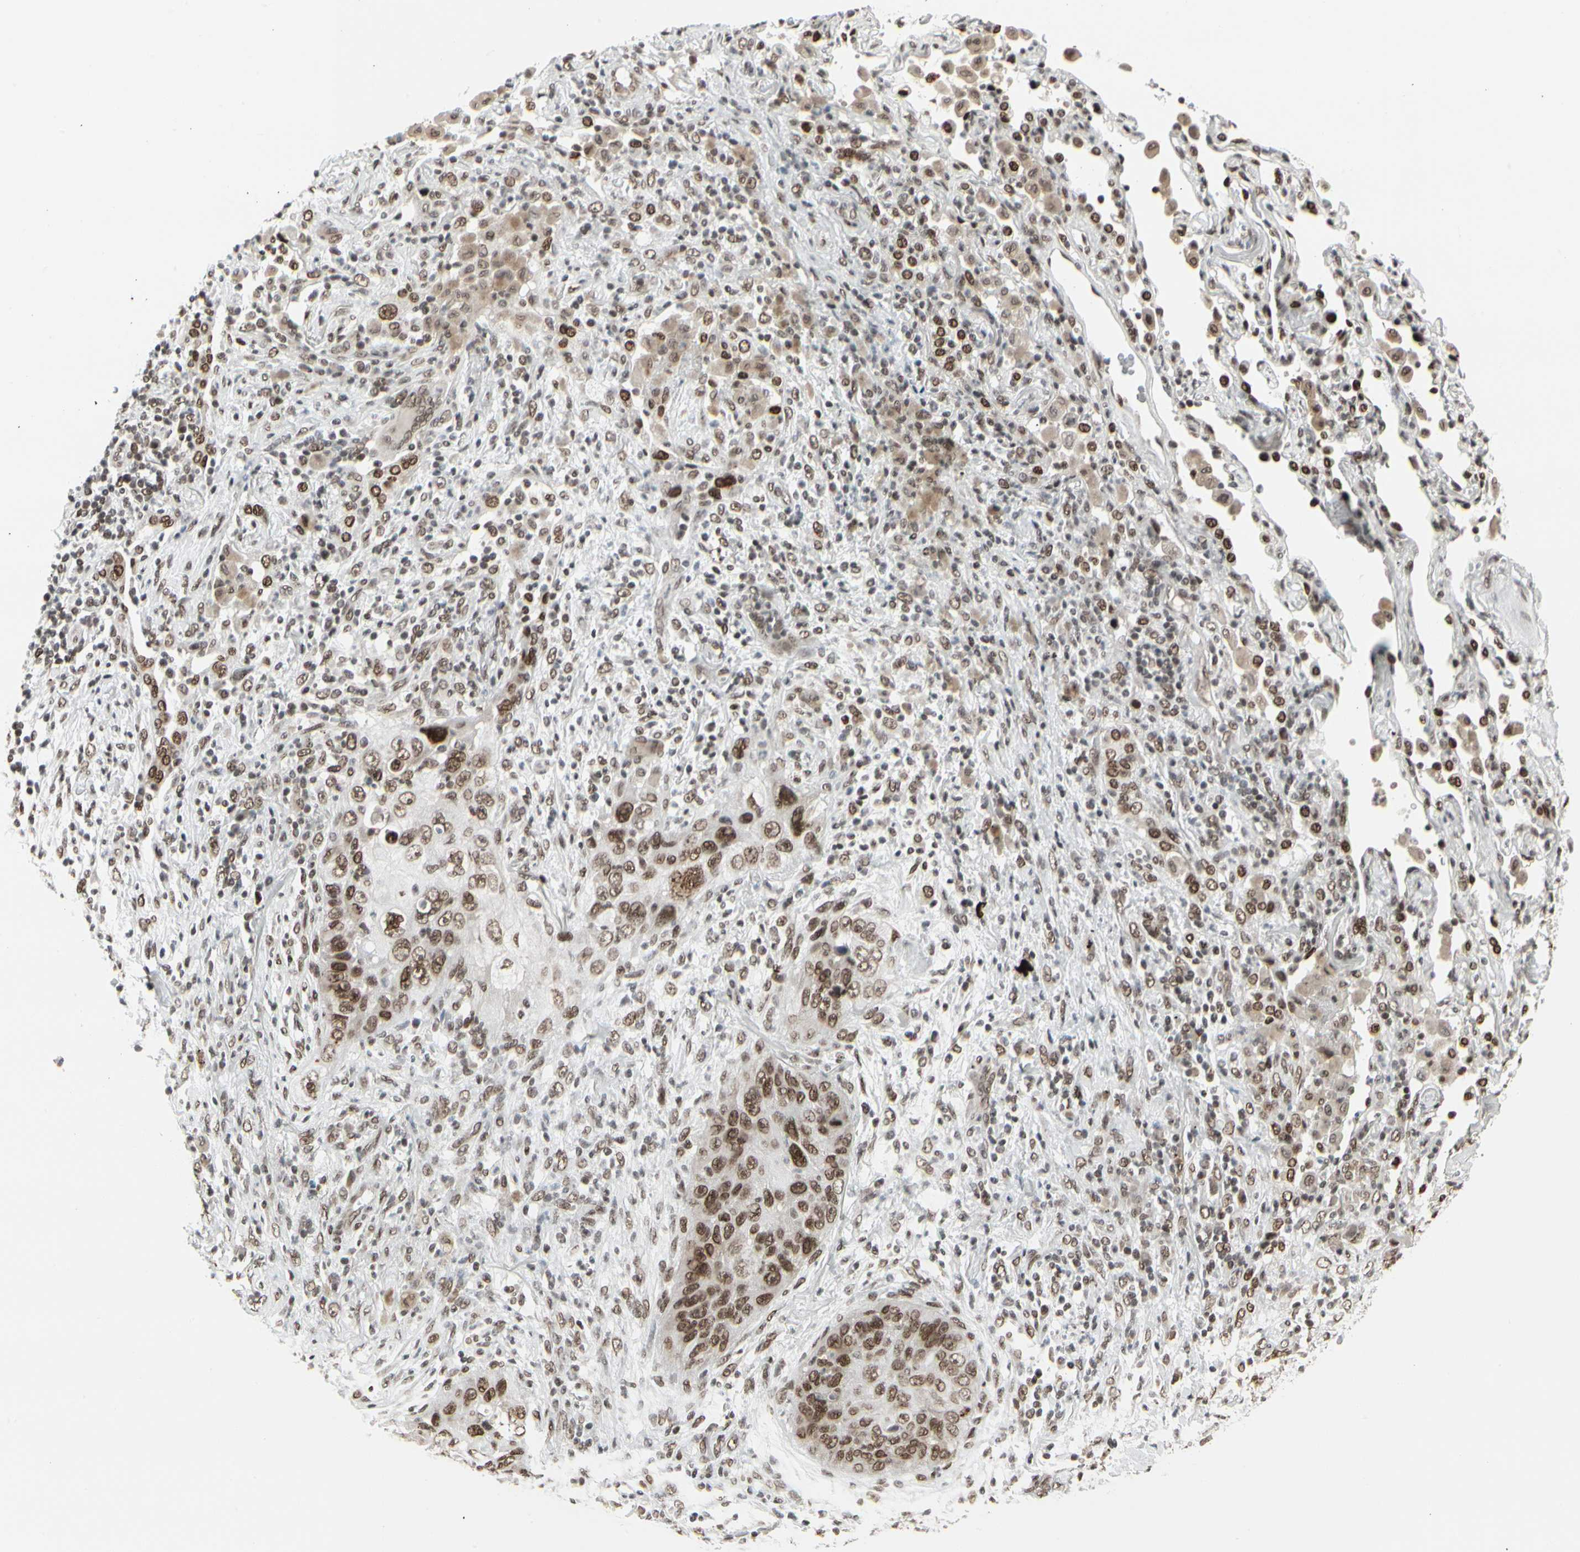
{"staining": {"intensity": "moderate", "quantity": ">75%", "location": "nuclear"}, "tissue": "lung cancer", "cell_type": "Tumor cells", "image_type": "cancer", "snomed": [{"axis": "morphology", "description": "Squamous cell carcinoma, NOS"}, {"axis": "topography", "description": "Lung"}], "caption": "This histopathology image demonstrates IHC staining of human lung cancer, with medium moderate nuclear expression in approximately >75% of tumor cells.", "gene": "HMG20A", "patient": {"sex": "female", "age": 67}}